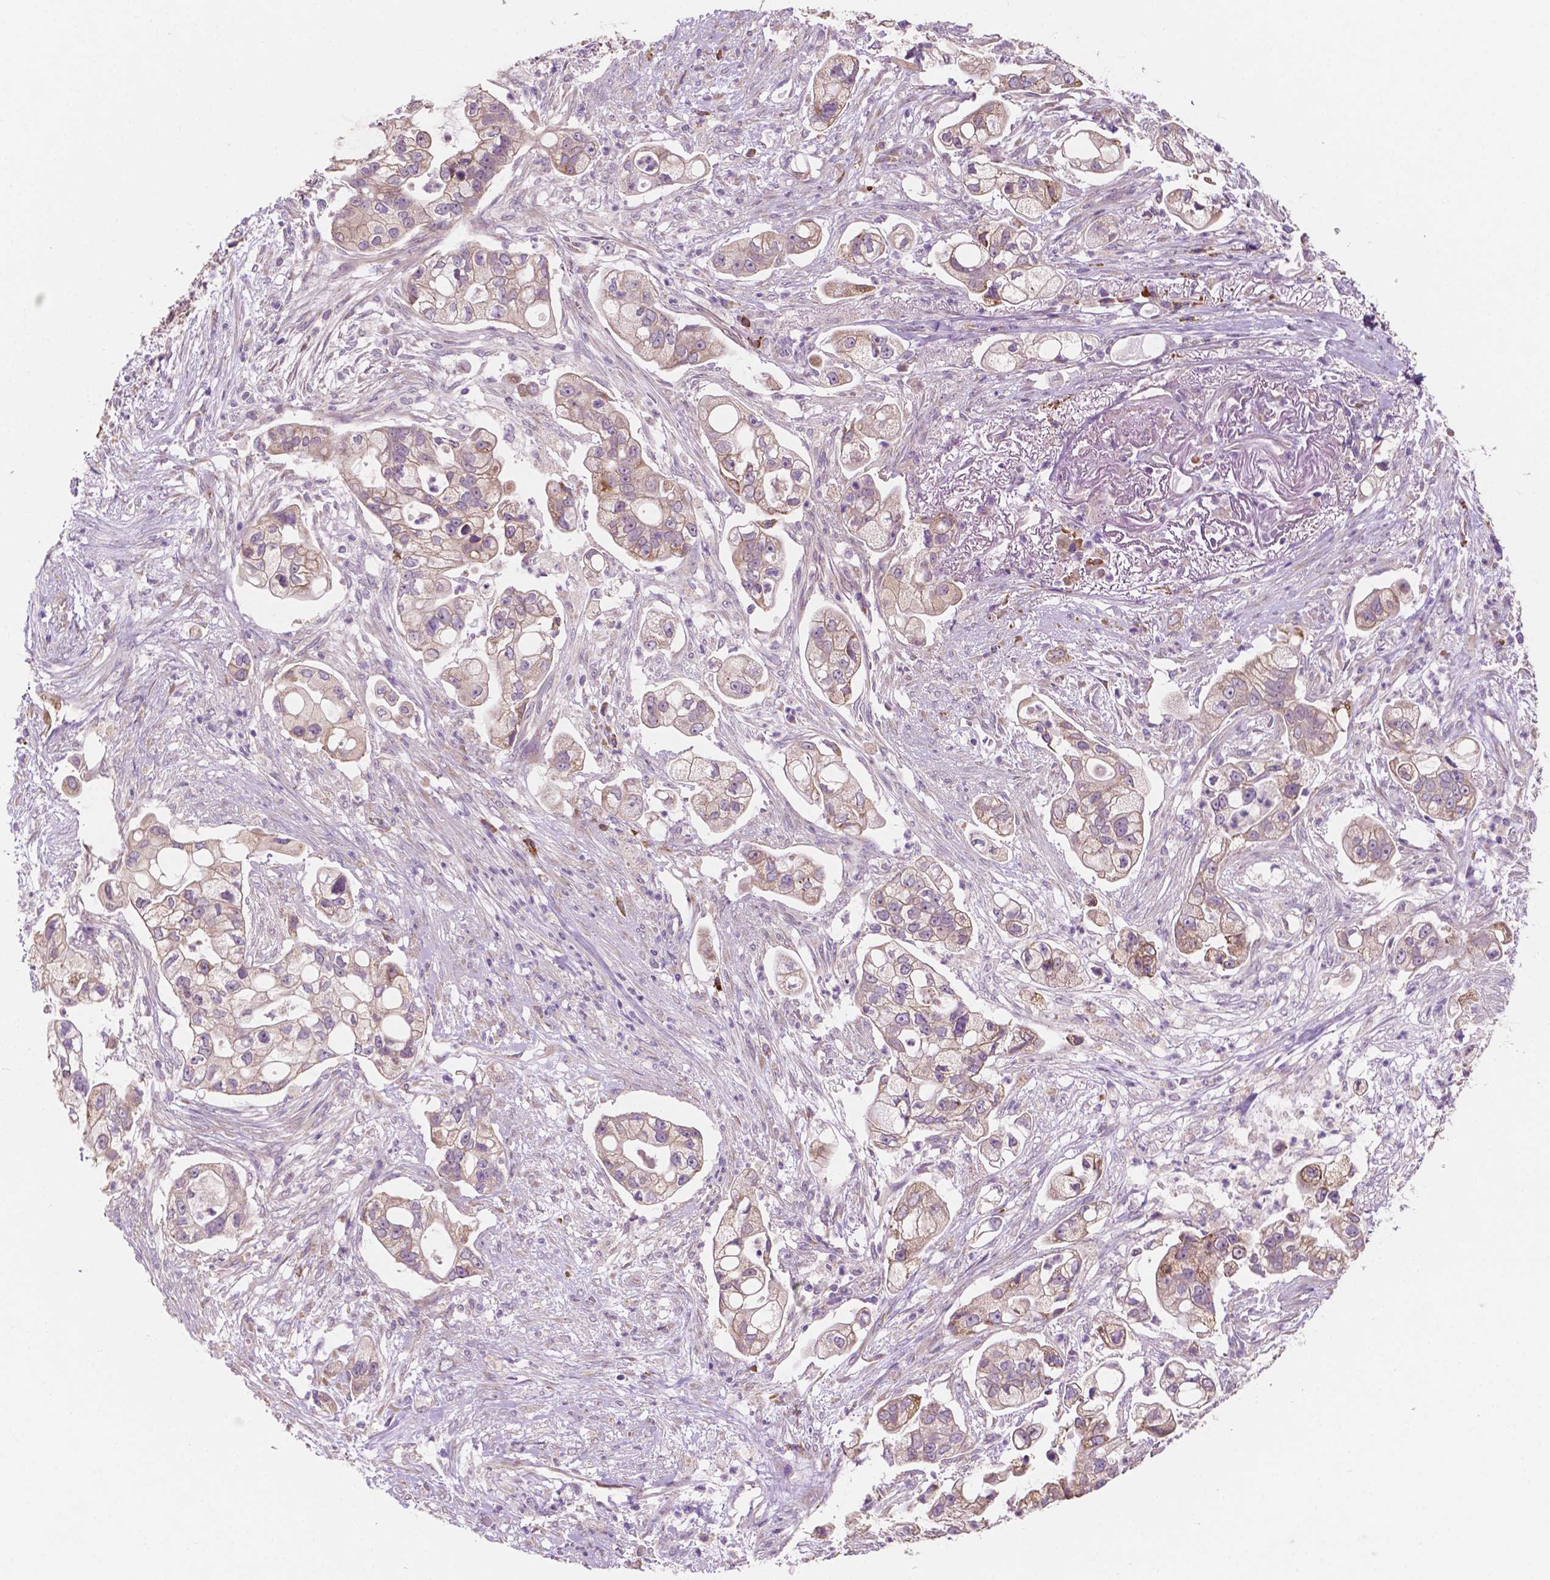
{"staining": {"intensity": "weak", "quantity": ">75%", "location": "cytoplasmic/membranous"}, "tissue": "pancreatic cancer", "cell_type": "Tumor cells", "image_type": "cancer", "snomed": [{"axis": "morphology", "description": "Adenocarcinoma, NOS"}, {"axis": "topography", "description": "Pancreas"}], "caption": "Immunohistochemical staining of pancreatic cancer demonstrates weak cytoplasmic/membranous protein staining in approximately >75% of tumor cells.", "gene": "LRP1B", "patient": {"sex": "female", "age": 69}}